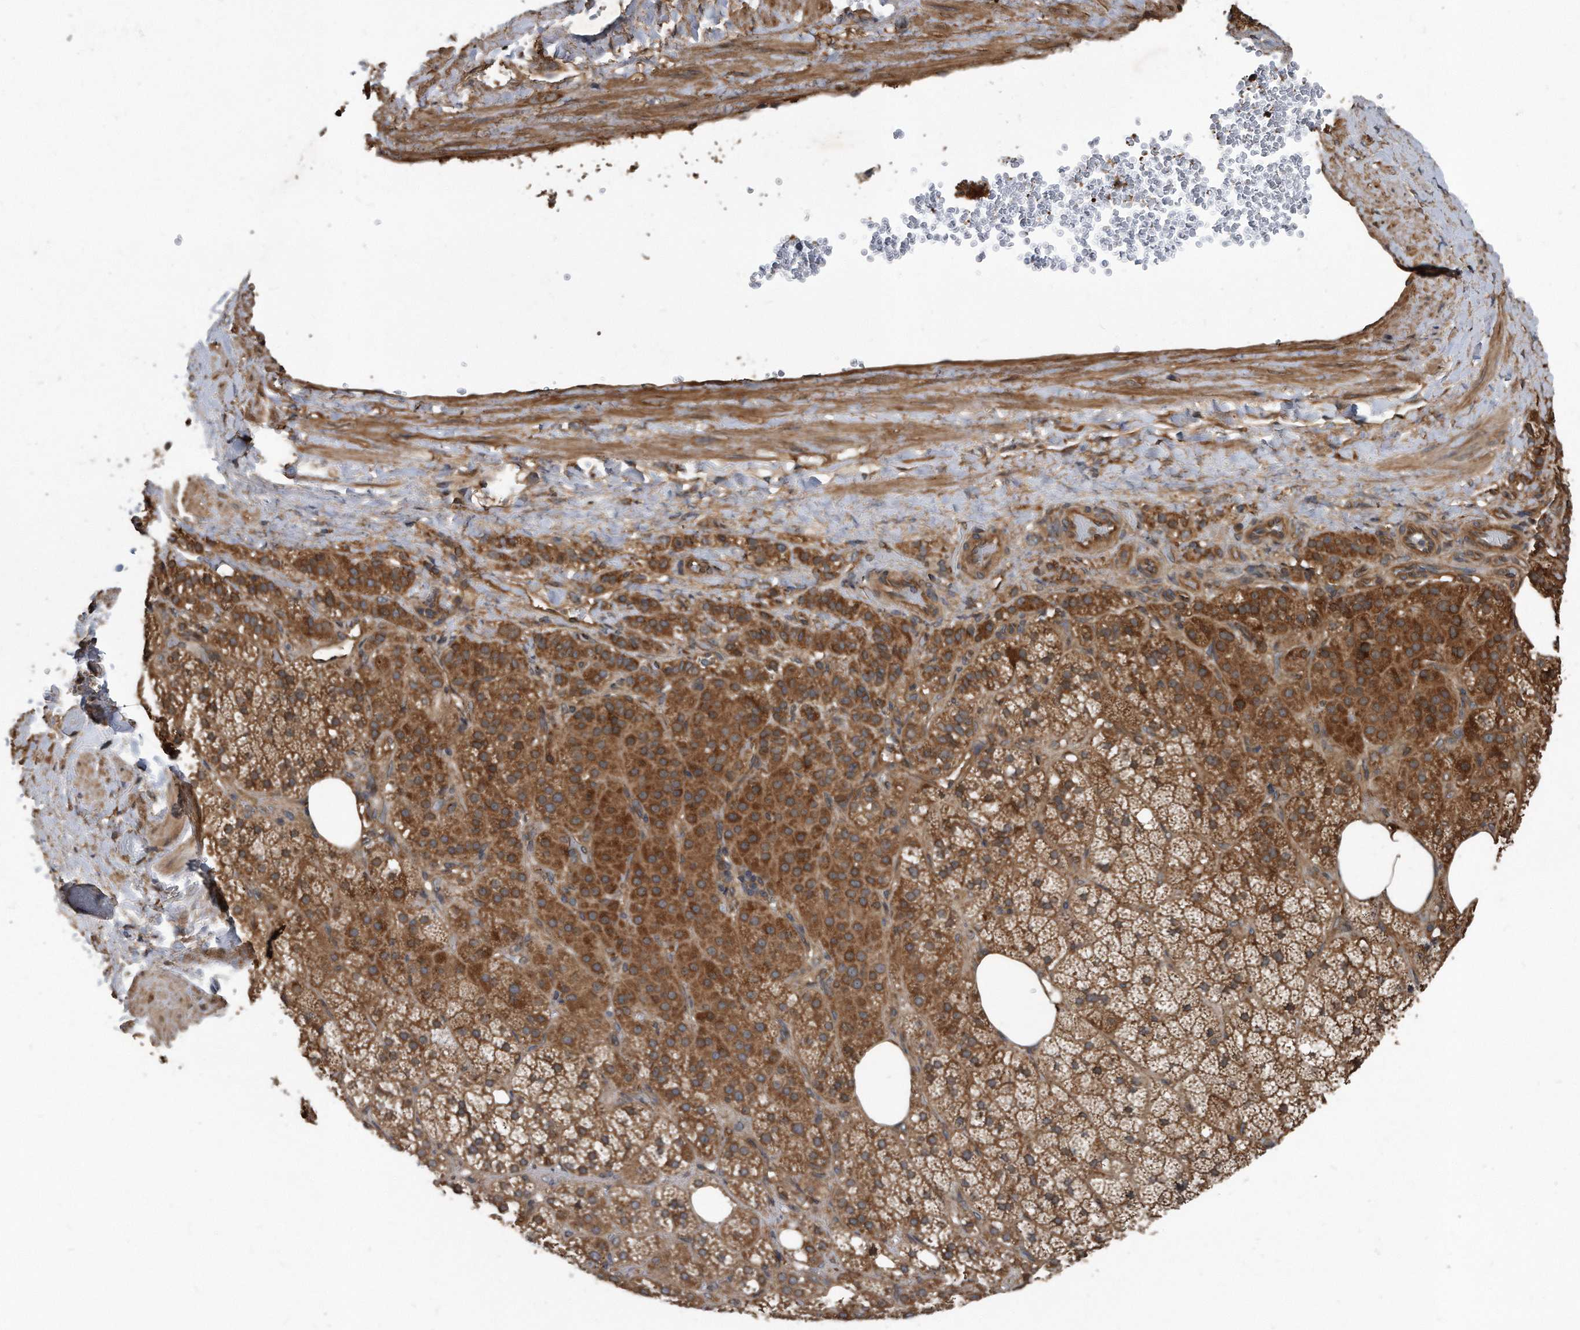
{"staining": {"intensity": "moderate", "quantity": ">75%", "location": "cytoplasmic/membranous"}, "tissue": "adrenal gland", "cell_type": "Glandular cells", "image_type": "normal", "snomed": [{"axis": "morphology", "description": "Normal tissue, NOS"}, {"axis": "topography", "description": "Adrenal gland"}], "caption": "DAB immunohistochemical staining of benign adrenal gland displays moderate cytoplasmic/membranous protein positivity in approximately >75% of glandular cells. The protein of interest is shown in brown color, while the nuclei are stained blue.", "gene": "FAM136A", "patient": {"sex": "female", "age": 59}}